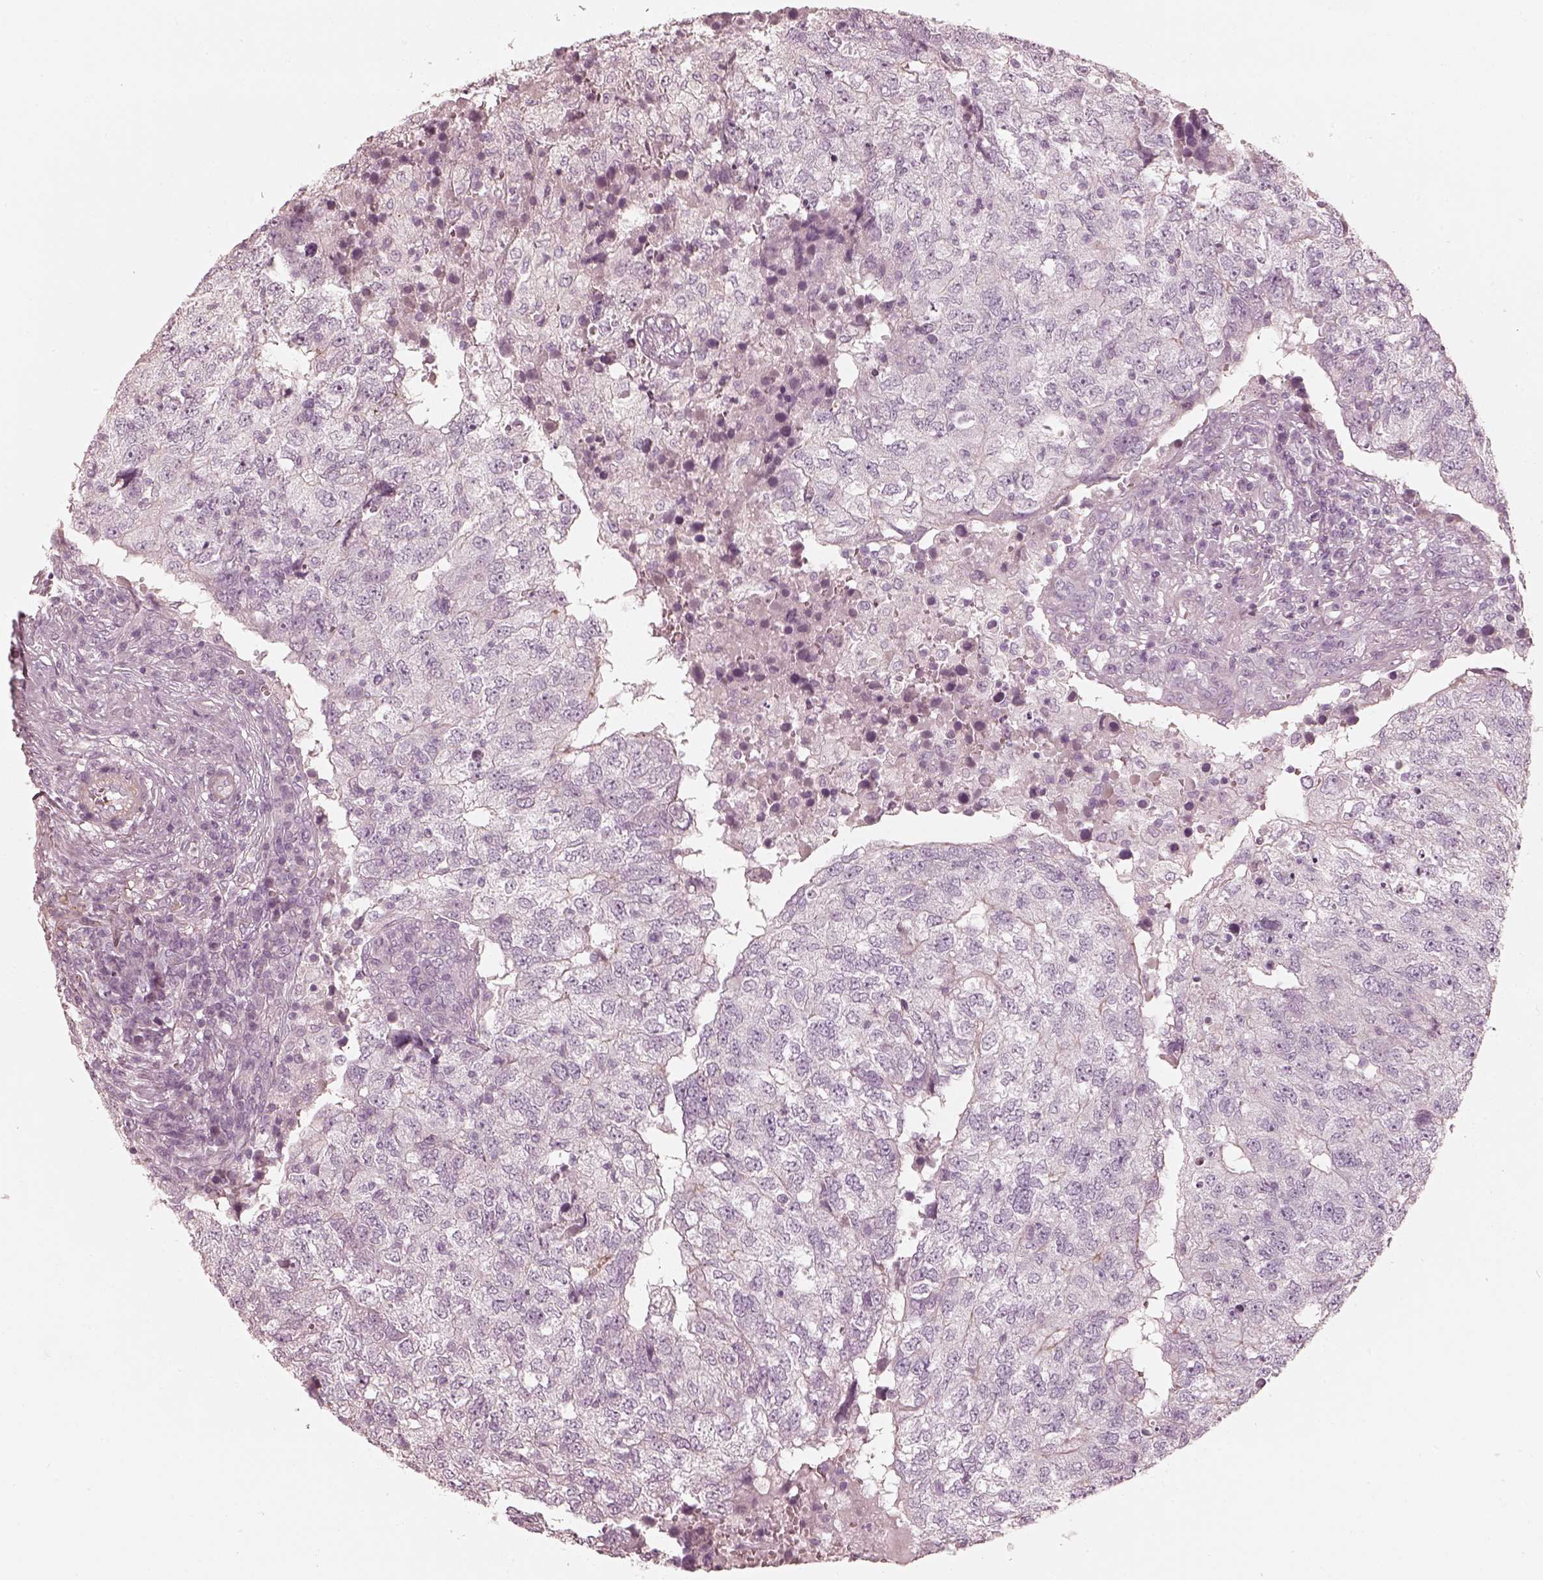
{"staining": {"intensity": "negative", "quantity": "none", "location": "none"}, "tissue": "breast cancer", "cell_type": "Tumor cells", "image_type": "cancer", "snomed": [{"axis": "morphology", "description": "Duct carcinoma"}, {"axis": "topography", "description": "Breast"}], "caption": "IHC image of human breast cancer stained for a protein (brown), which displays no positivity in tumor cells. Nuclei are stained in blue.", "gene": "SPATA24", "patient": {"sex": "female", "age": 30}}